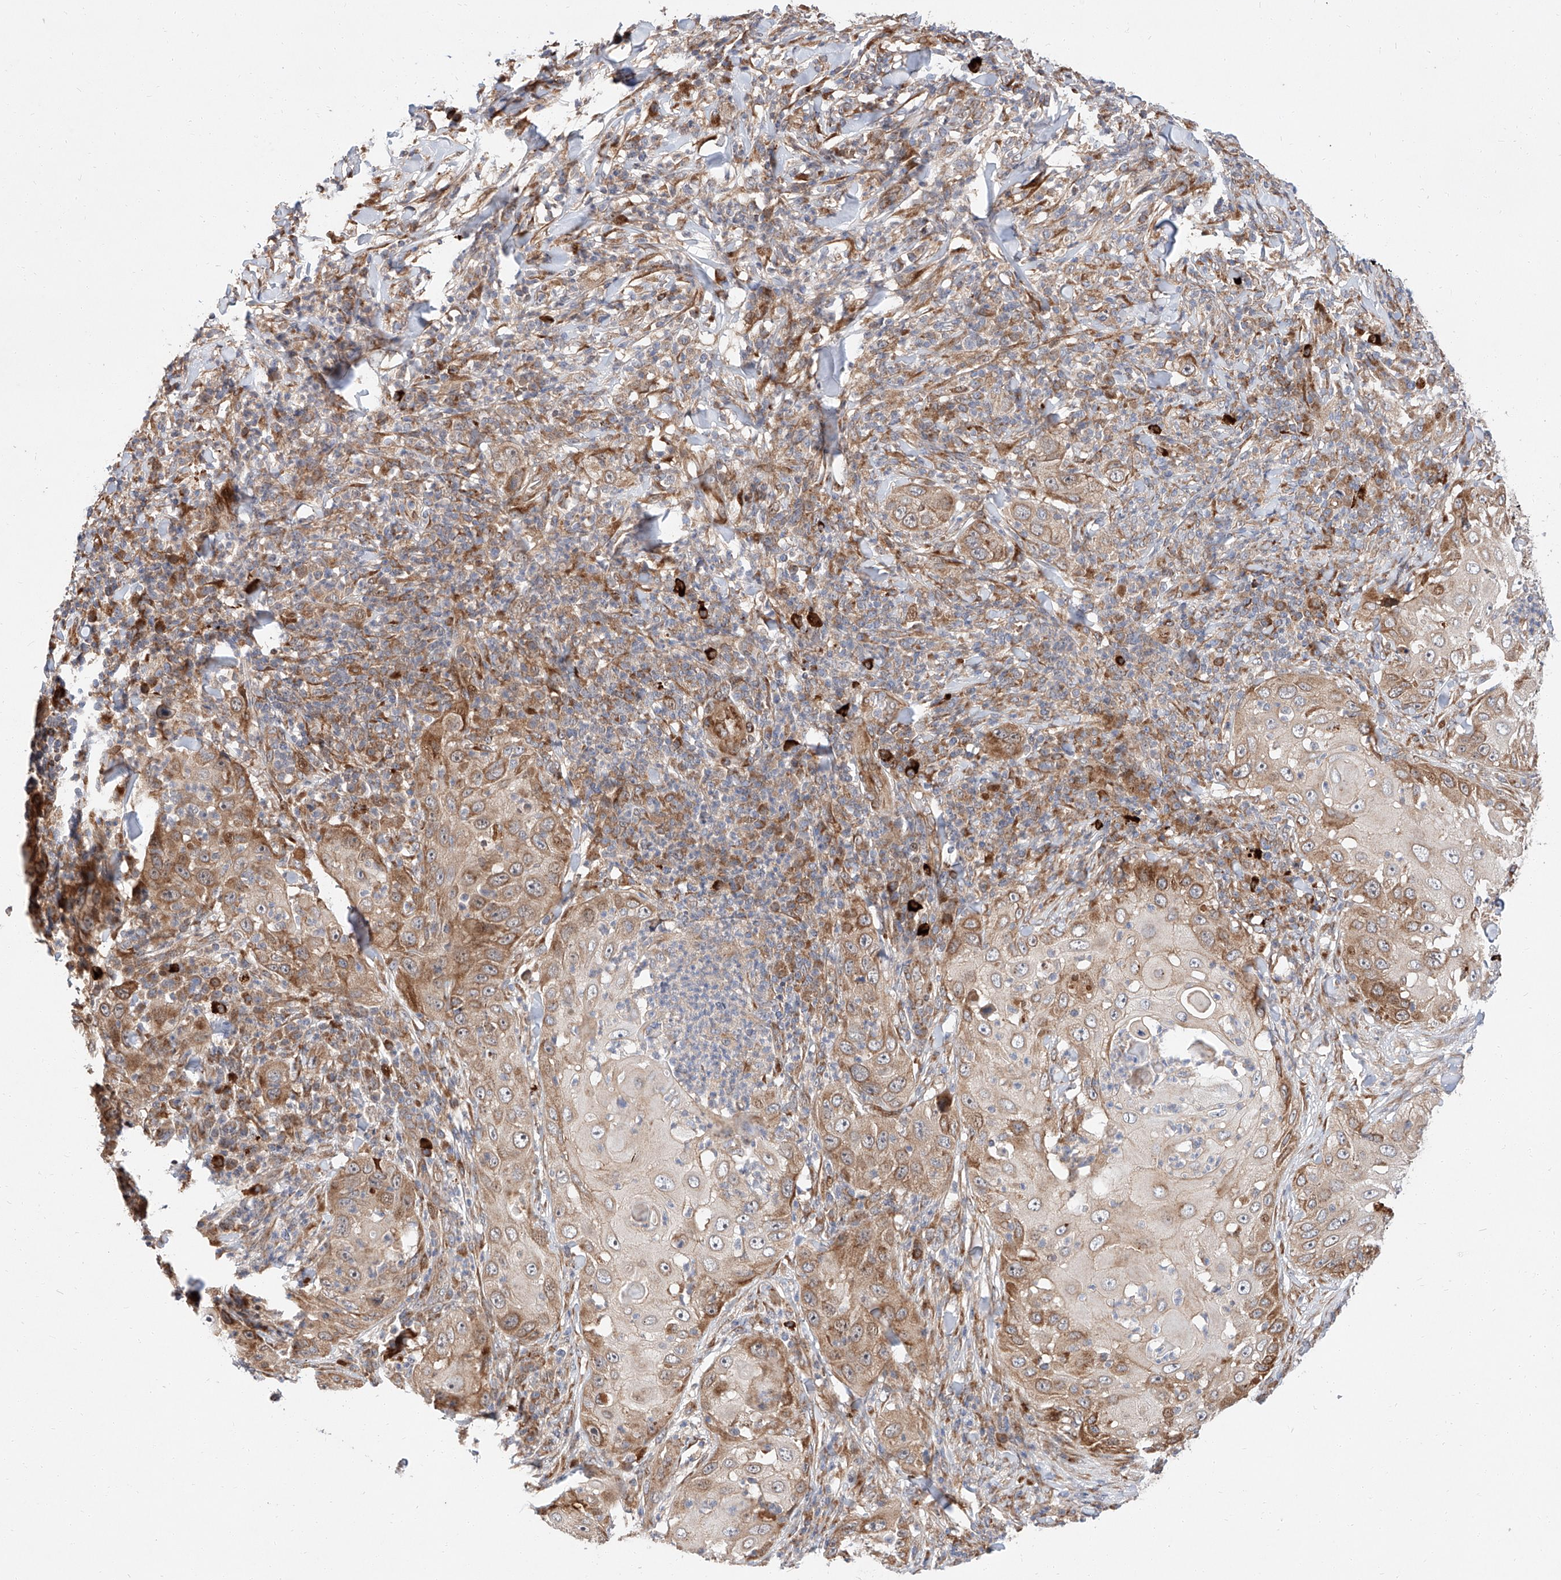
{"staining": {"intensity": "moderate", "quantity": "25%-75%", "location": "cytoplasmic/membranous"}, "tissue": "skin cancer", "cell_type": "Tumor cells", "image_type": "cancer", "snomed": [{"axis": "morphology", "description": "Squamous cell carcinoma, NOS"}, {"axis": "topography", "description": "Skin"}], "caption": "Human skin cancer stained with a brown dye exhibits moderate cytoplasmic/membranous positive expression in approximately 25%-75% of tumor cells.", "gene": "DIRAS3", "patient": {"sex": "female", "age": 44}}